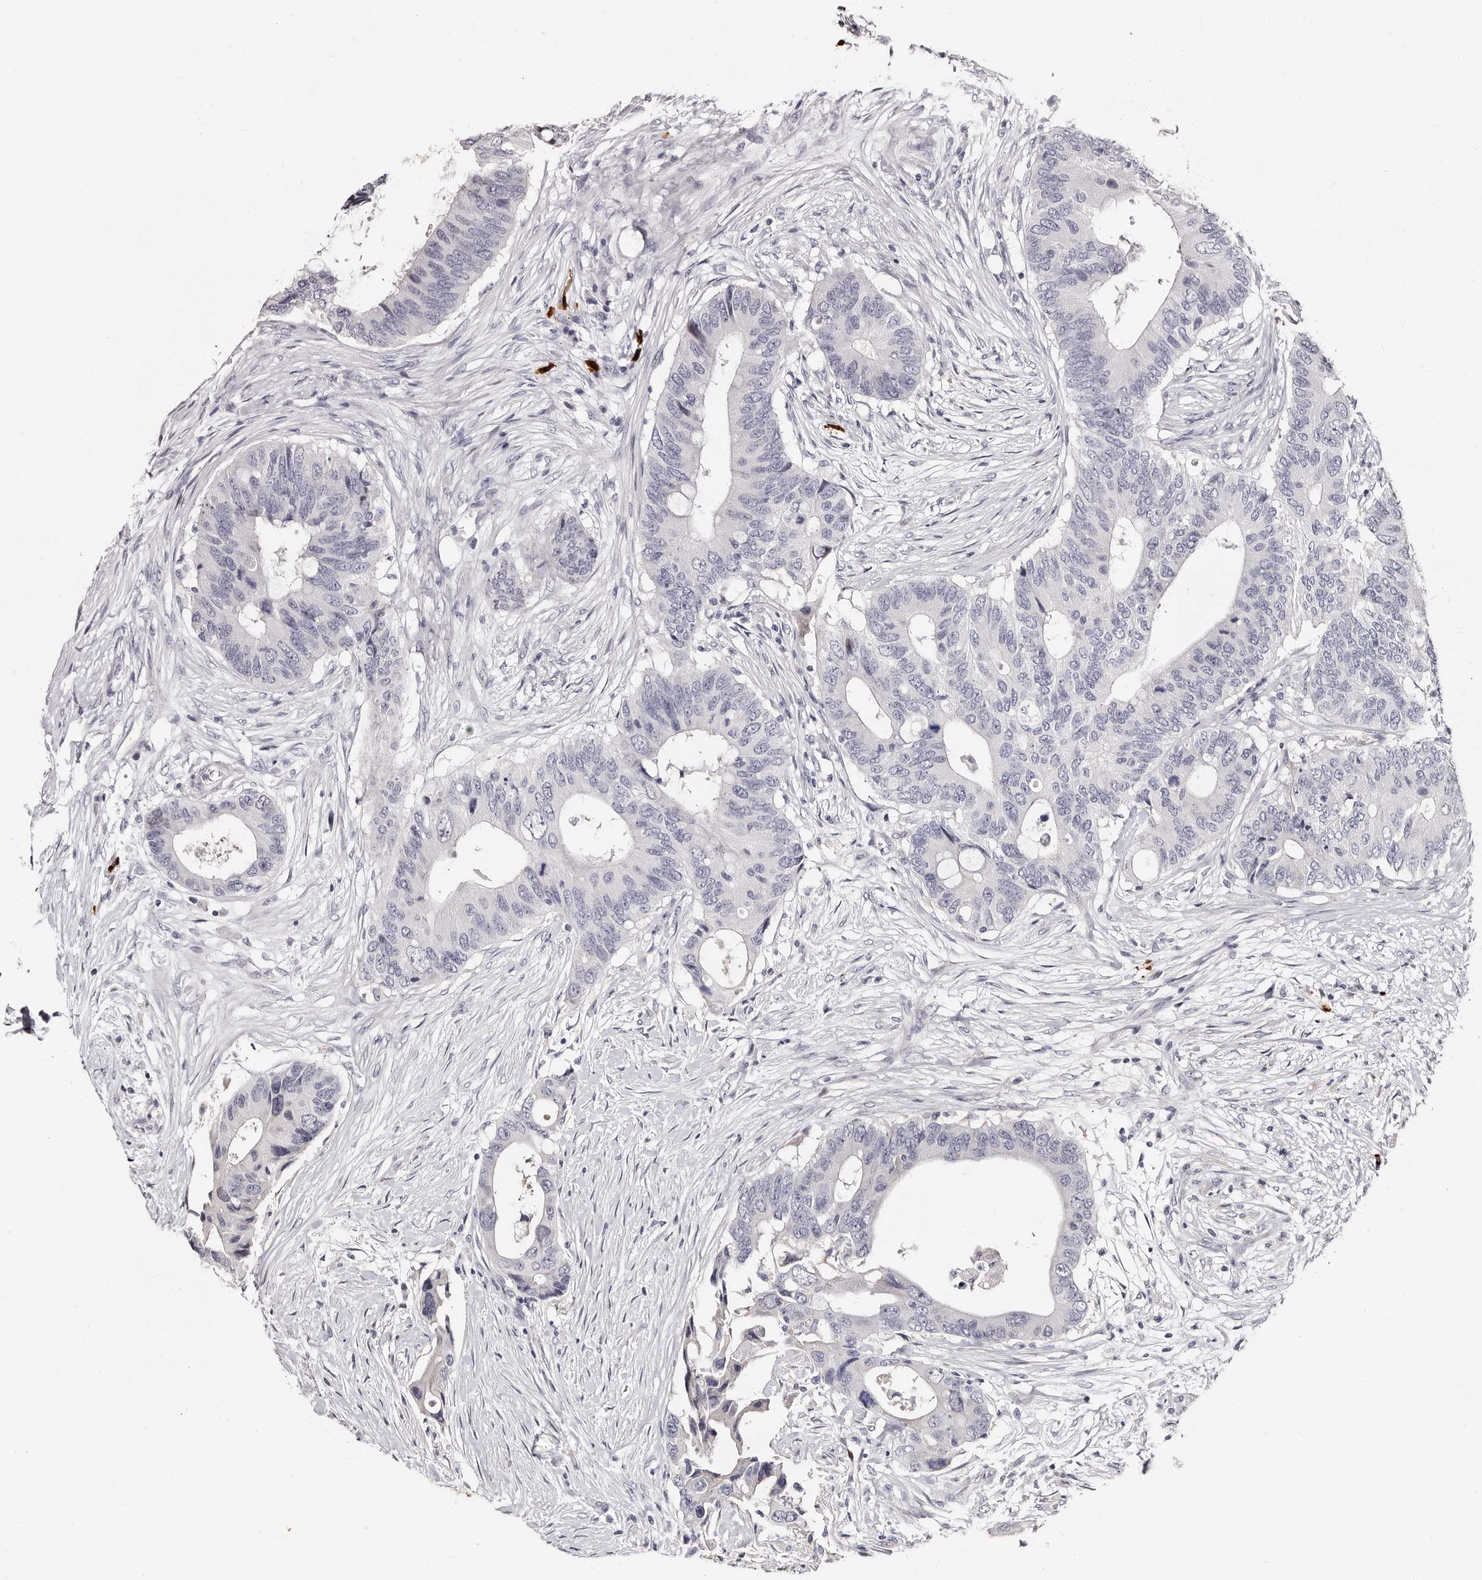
{"staining": {"intensity": "negative", "quantity": "none", "location": "none"}, "tissue": "colorectal cancer", "cell_type": "Tumor cells", "image_type": "cancer", "snomed": [{"axis": "morphology", "description": "Adenocarcinoma, NOS"}, {"axis": "topography", "description": "Colon"}], "caption": "This is an immunohistochemistry (IHC) photomicrograph of colorectal cancer (adenocarcinoma). There is no staining in tumor cells.", "gene": "TBC1D22B", "patient": {"sex": "male", "age": 71}}